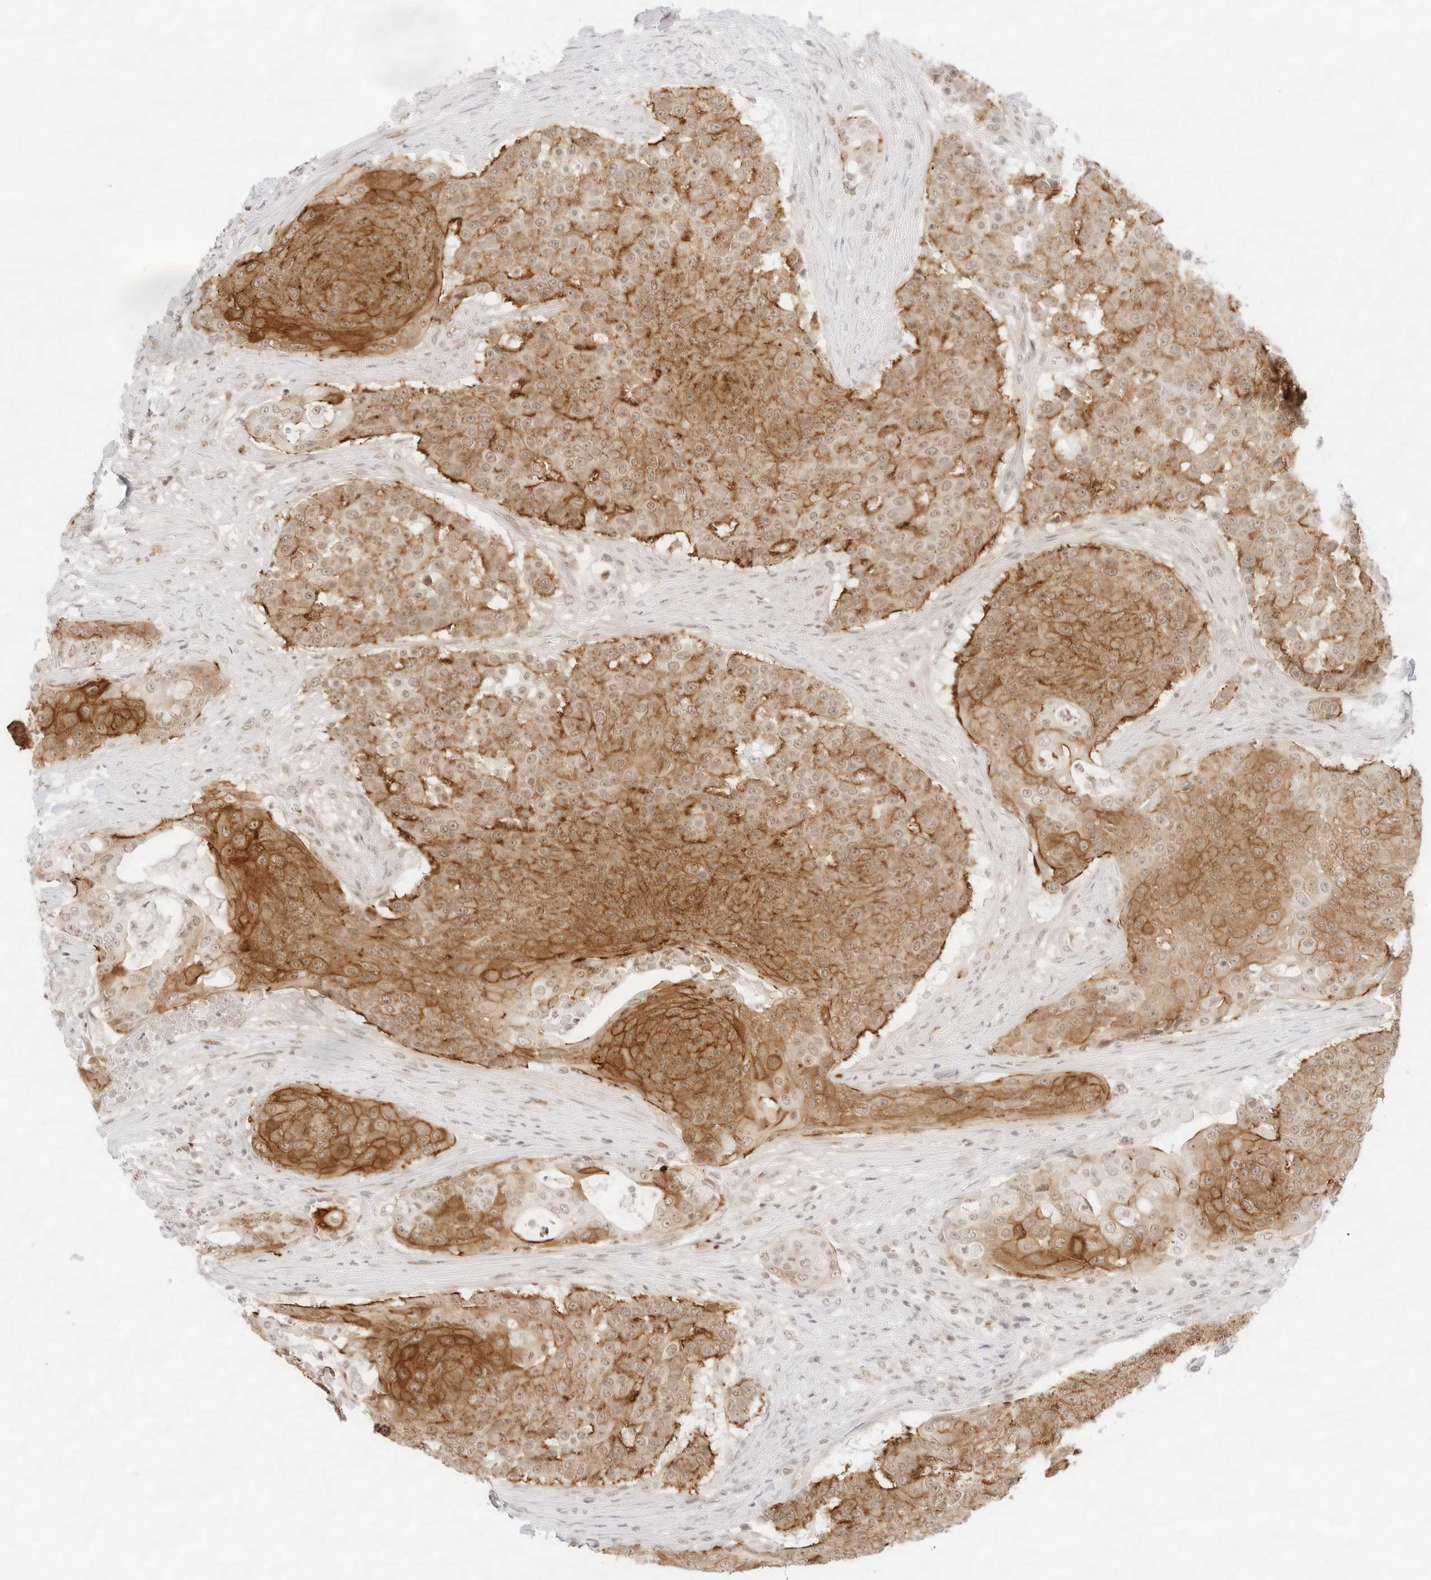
{"staining": {"intensity": "moderate", "quantity": ">75%", "location": "cytoplasmic/membranous,nuclear"}, "tissue": "urothelial cancer", "cell_type": "Tumor cells", "image_type": "cancer", "snomed": [{"axis": "morphology", "description": "Urothelial carcinoma, High grade"}, {"axis": "topography", "description": "Urinary bladder"}], "caption": "This is a micrograph of immunohistochemistry (IHC) staining of urothelial cancer, which shows moderate expression in the cytoplasmic/membranous and nuclear of tumor cells.", "gene": "GNAS", "patient": {"sex": "female", "age": 63}}